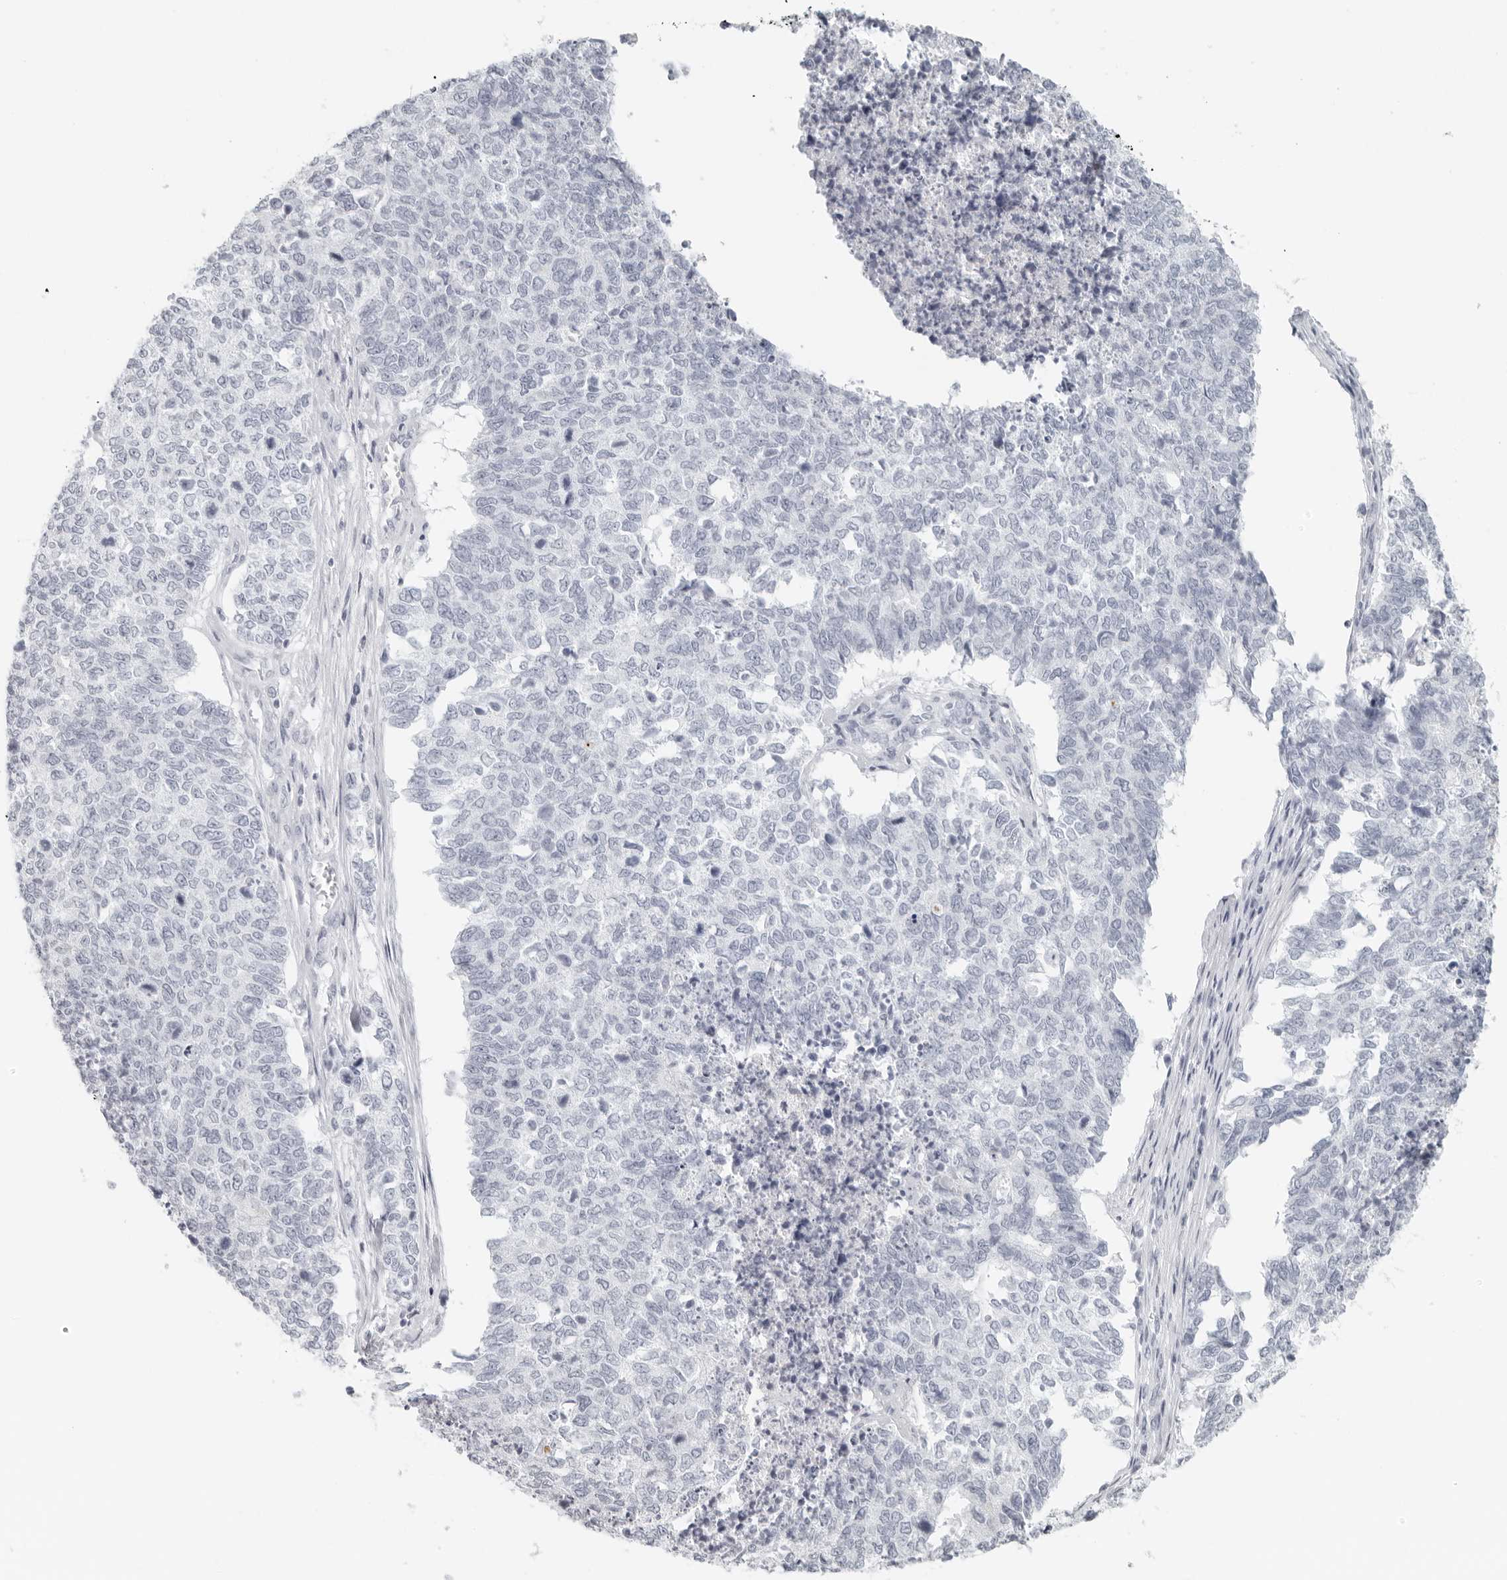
{"staining": {"intensity": "negative", "quantity": "none", "location": "none"}, "tissue": "cervical cancer", "cell_type": "Tumor cells", "image_type": "cancer", "snomed": [{"axis": "morphology", "description": "Squamous cell carcinoma, NOS"}, {"axis": "topography", "description": "Cervix"}], "caption": "Squamous cell carcinoma (cervical) was stained to show a protein in brown. There is no significant positivity in tumor cells.", "gene": "RPS6KC1", "patient": {"sex": "female", "age": 63}}